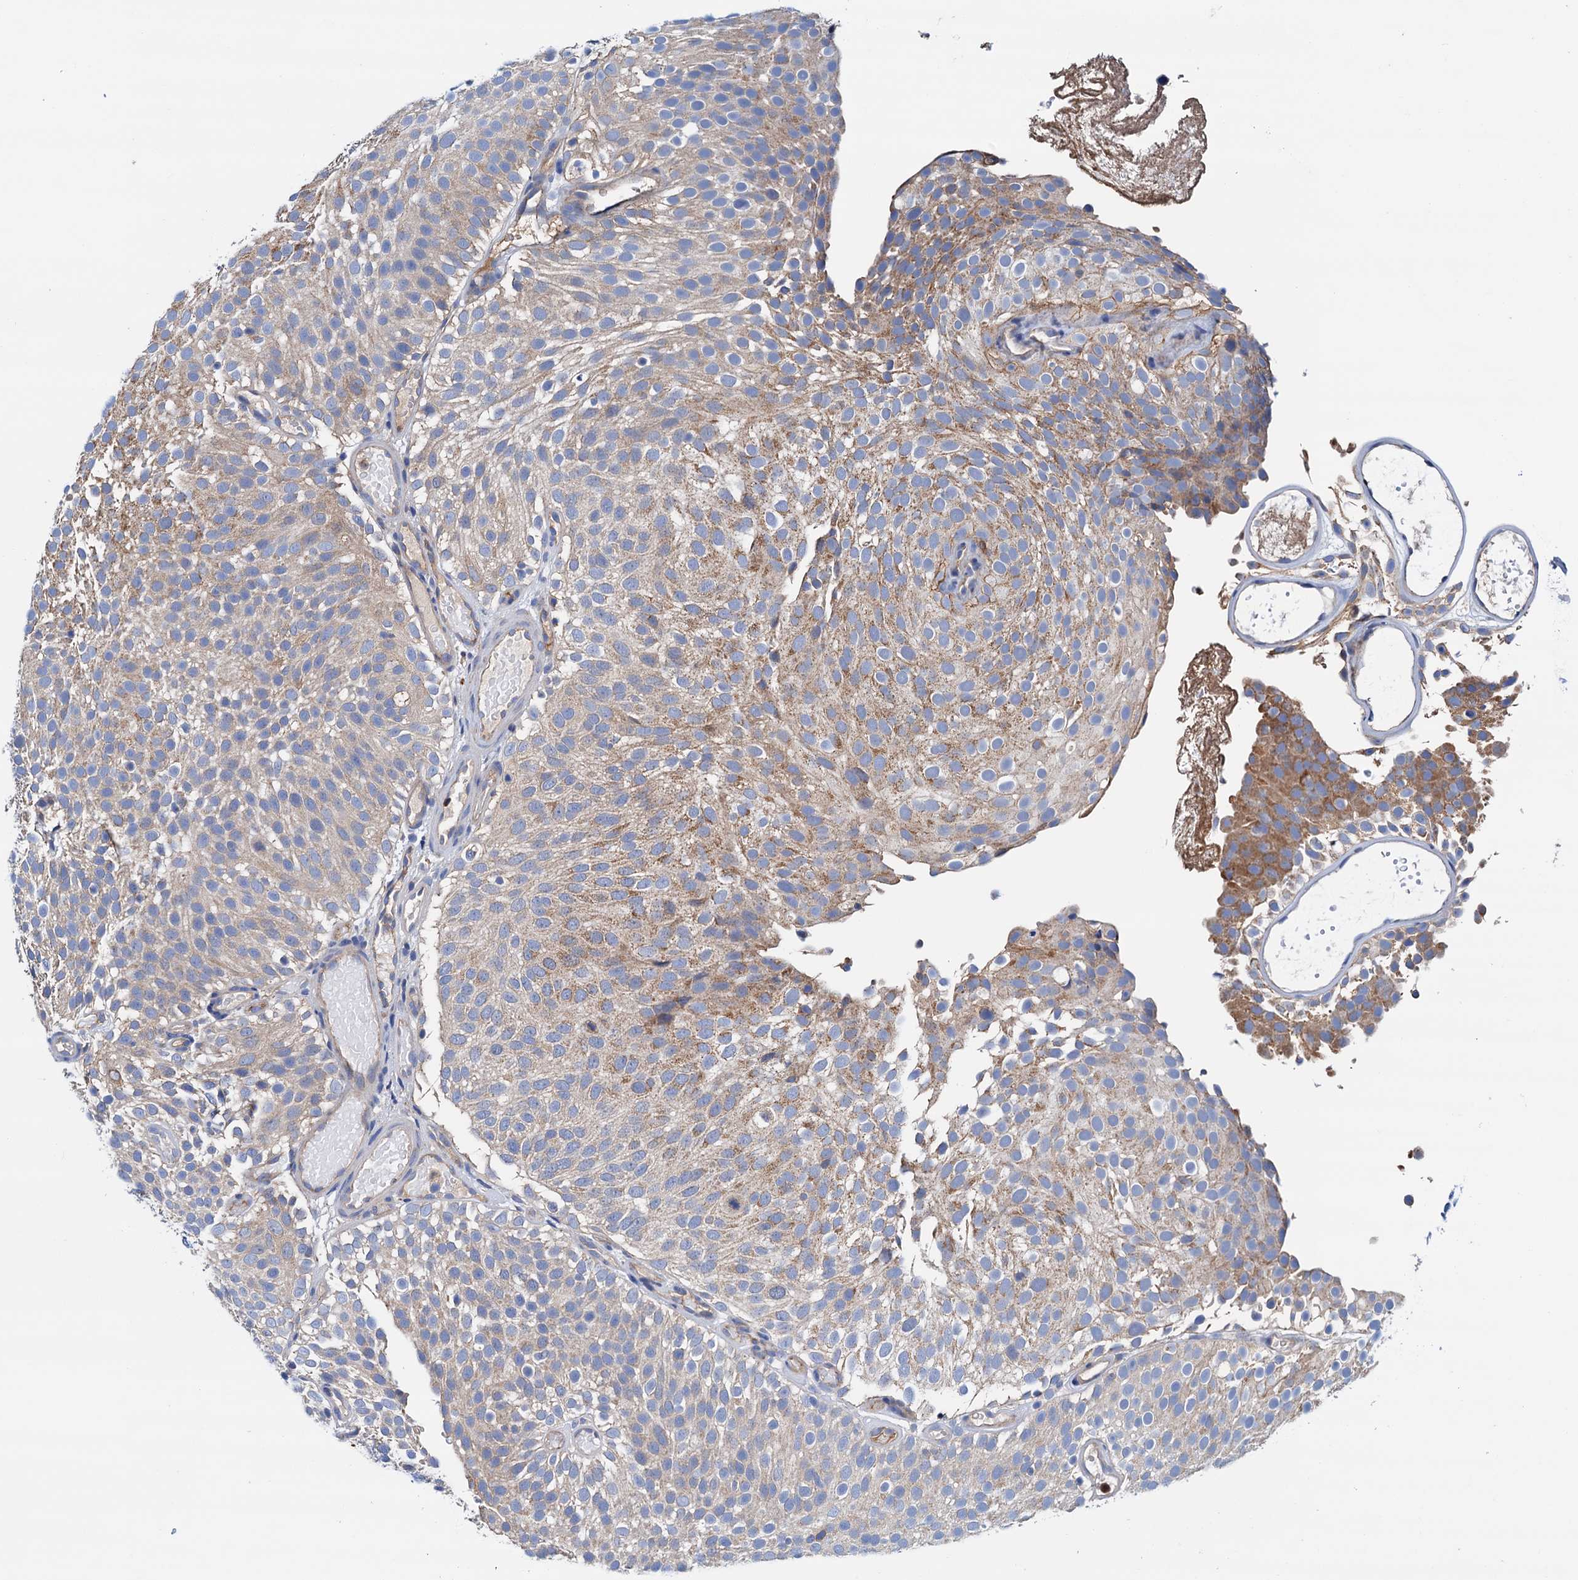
{"staining": {"intensity": "moderate", "quantity": "25%-75%", "location": "cytoplasmic/membranous"}, "tissue": "urothelial cancer", "cell_type": "Tumor cells", "image_type": "cancer", "snomed": [{"axis": "morphology", "description": "Urothelial carcinoma, Low grade"}, {"axis": "topography", "description": "Urinary bladder"}], "caption": "Brown immunohistochemical staining in human urothelial cancer shows moderate cytoplasmic/membranous positivity in about 25%-75% of tumor cells.", "gene": "RASSF9", "patient": {"sex": "male", "age": 78}}